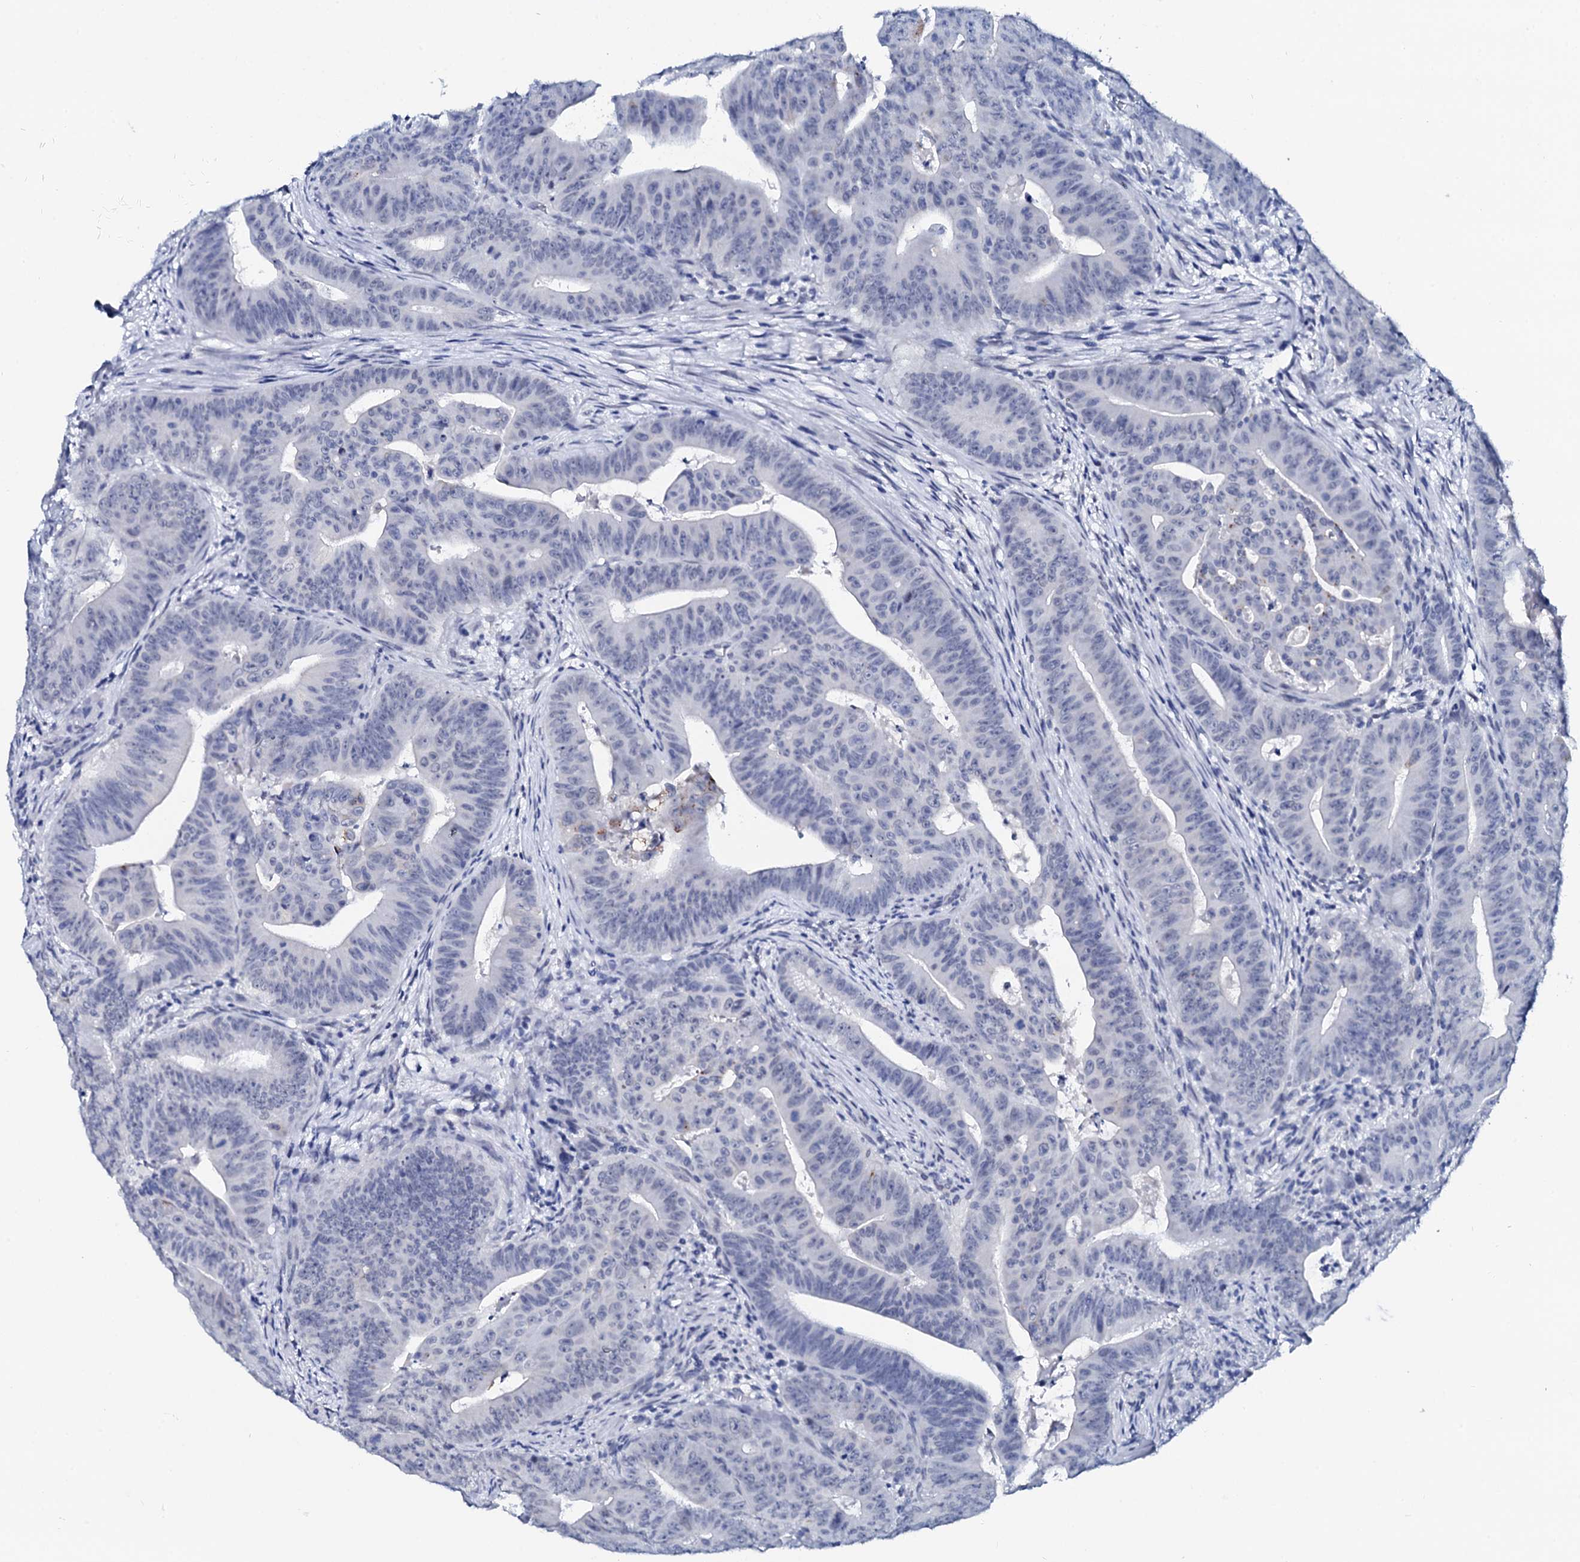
{"staining": {"intensity": "negative", "quantity": "none", "location": "none"}, "tissue": "colorectal cancer", "cell_type": "Tumor cells", "image_type": "cancer", "snomed": [{"axis": "morphology", "description": "Adenocarcinoma, NOS"}, {"axis": "topography", "description": "Rectum"}], "caption": "The immunohistochemistry photomicrograph has no significant staining in tumor cells of colorectal cancer (adenocarcinoma) tissue.", "gene": "SPATA19", "patient": {"sex": "female", "age": 75}}